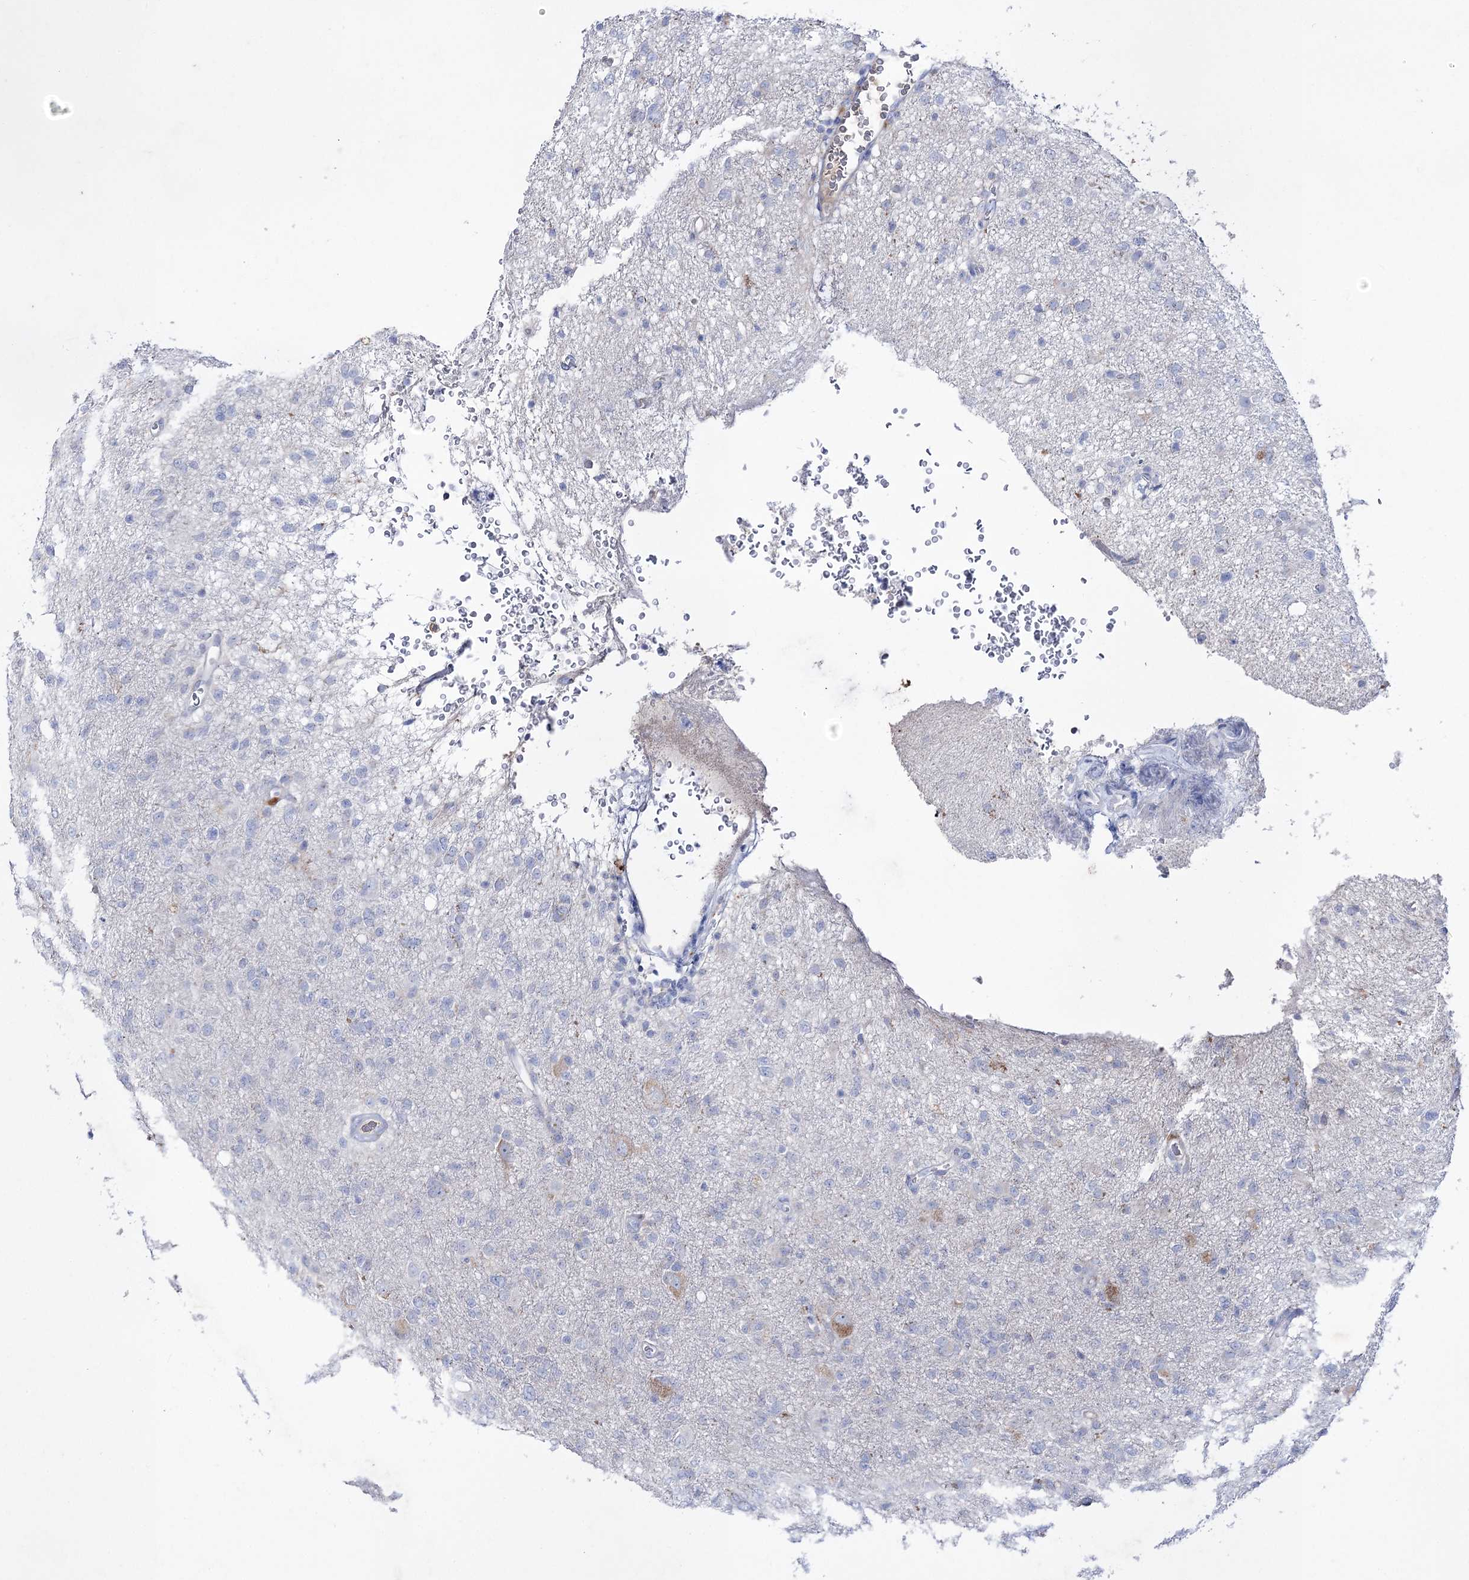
{"staining": {"intensity": "negative", "quantity": "none", "location": "none"}, "tissue": "glioma", "cell_type": "Tumor cells", "image_type": "cancer", "snomed": [{"axis": "morphology", "description": "Glioma, malignant, High grade"}, {"axis": "topography", "description": "Brain"}], "caption": "DAB immunohistochemical staining of human malignant glioma (high-grade) reveals no significant staining in tumor cells.", "gene": "NAGLU", "patient": {"sex": "female", "age": 57}}